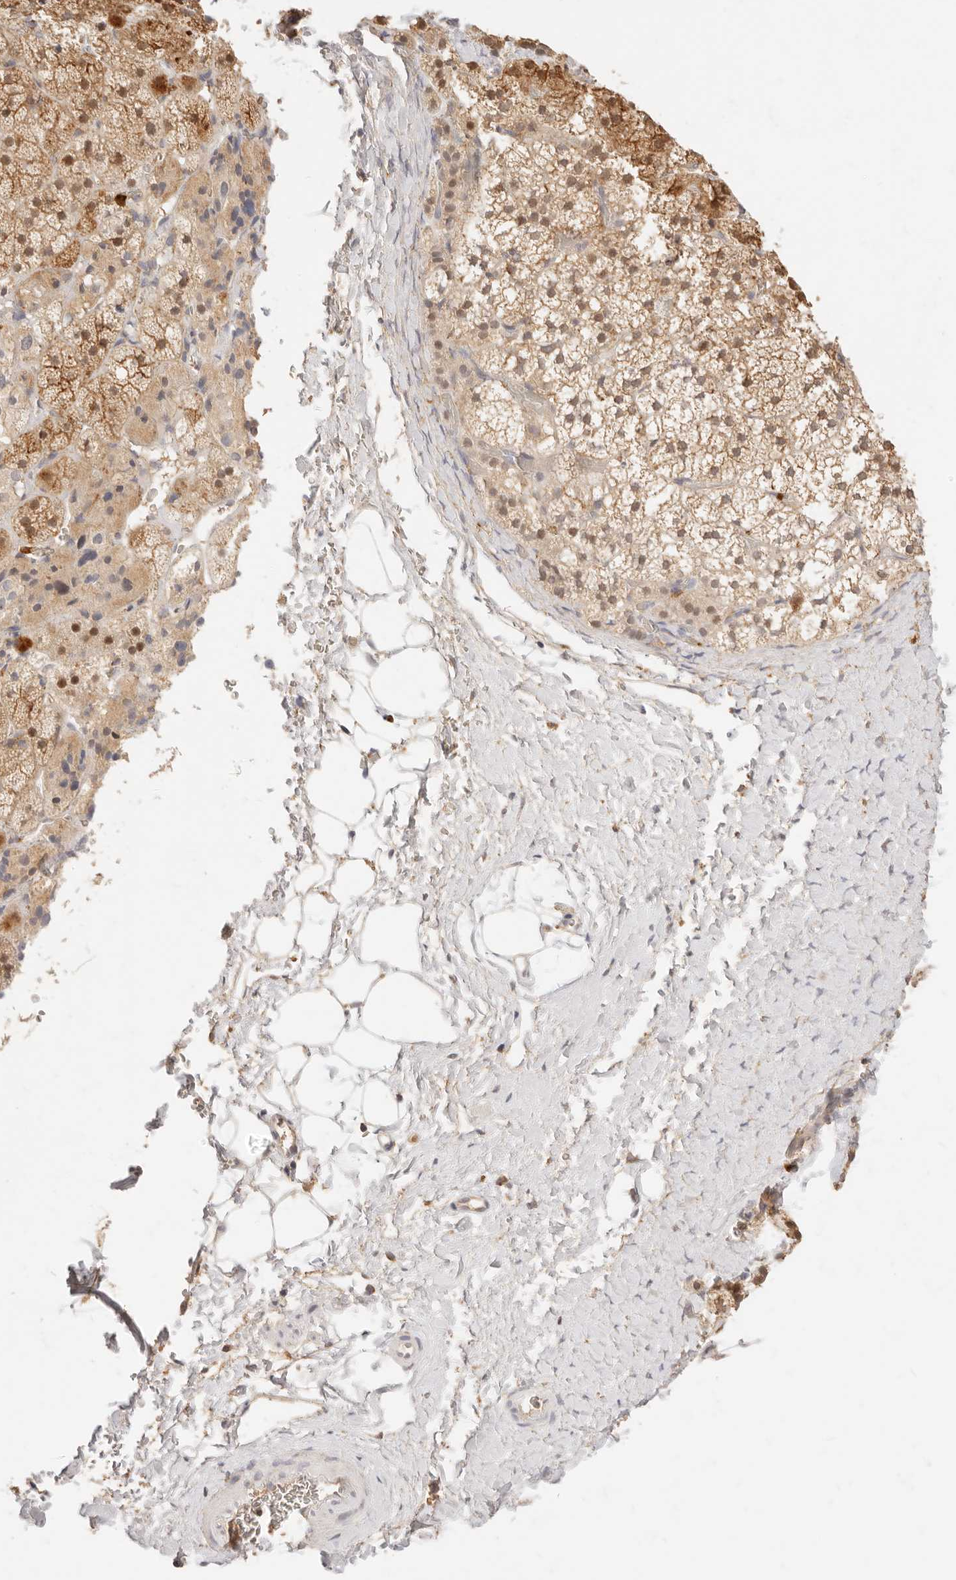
{"staining": {"intensity": "moderate", "quantity": ">75%", "location": "cytoplasmic/membranous"}, "tissue": "adrenal gland", "cell_type": "Glandular cells", "image_type": "normal", "snomed": [{"axis": "morphology", "description": "Normal tissue, NOS"}, {"axis": "topography", "description": "Adrenal gland"}], "caption": "Benign adrenal gland displays moderate cytoplasmic/membranous expression in about >75% of glandular cells (brown staining indicates protein expression, while blue staining denotes nuclei)..", "gene": "TMTC2", "patient": {"sex": "female", "age": 44}}